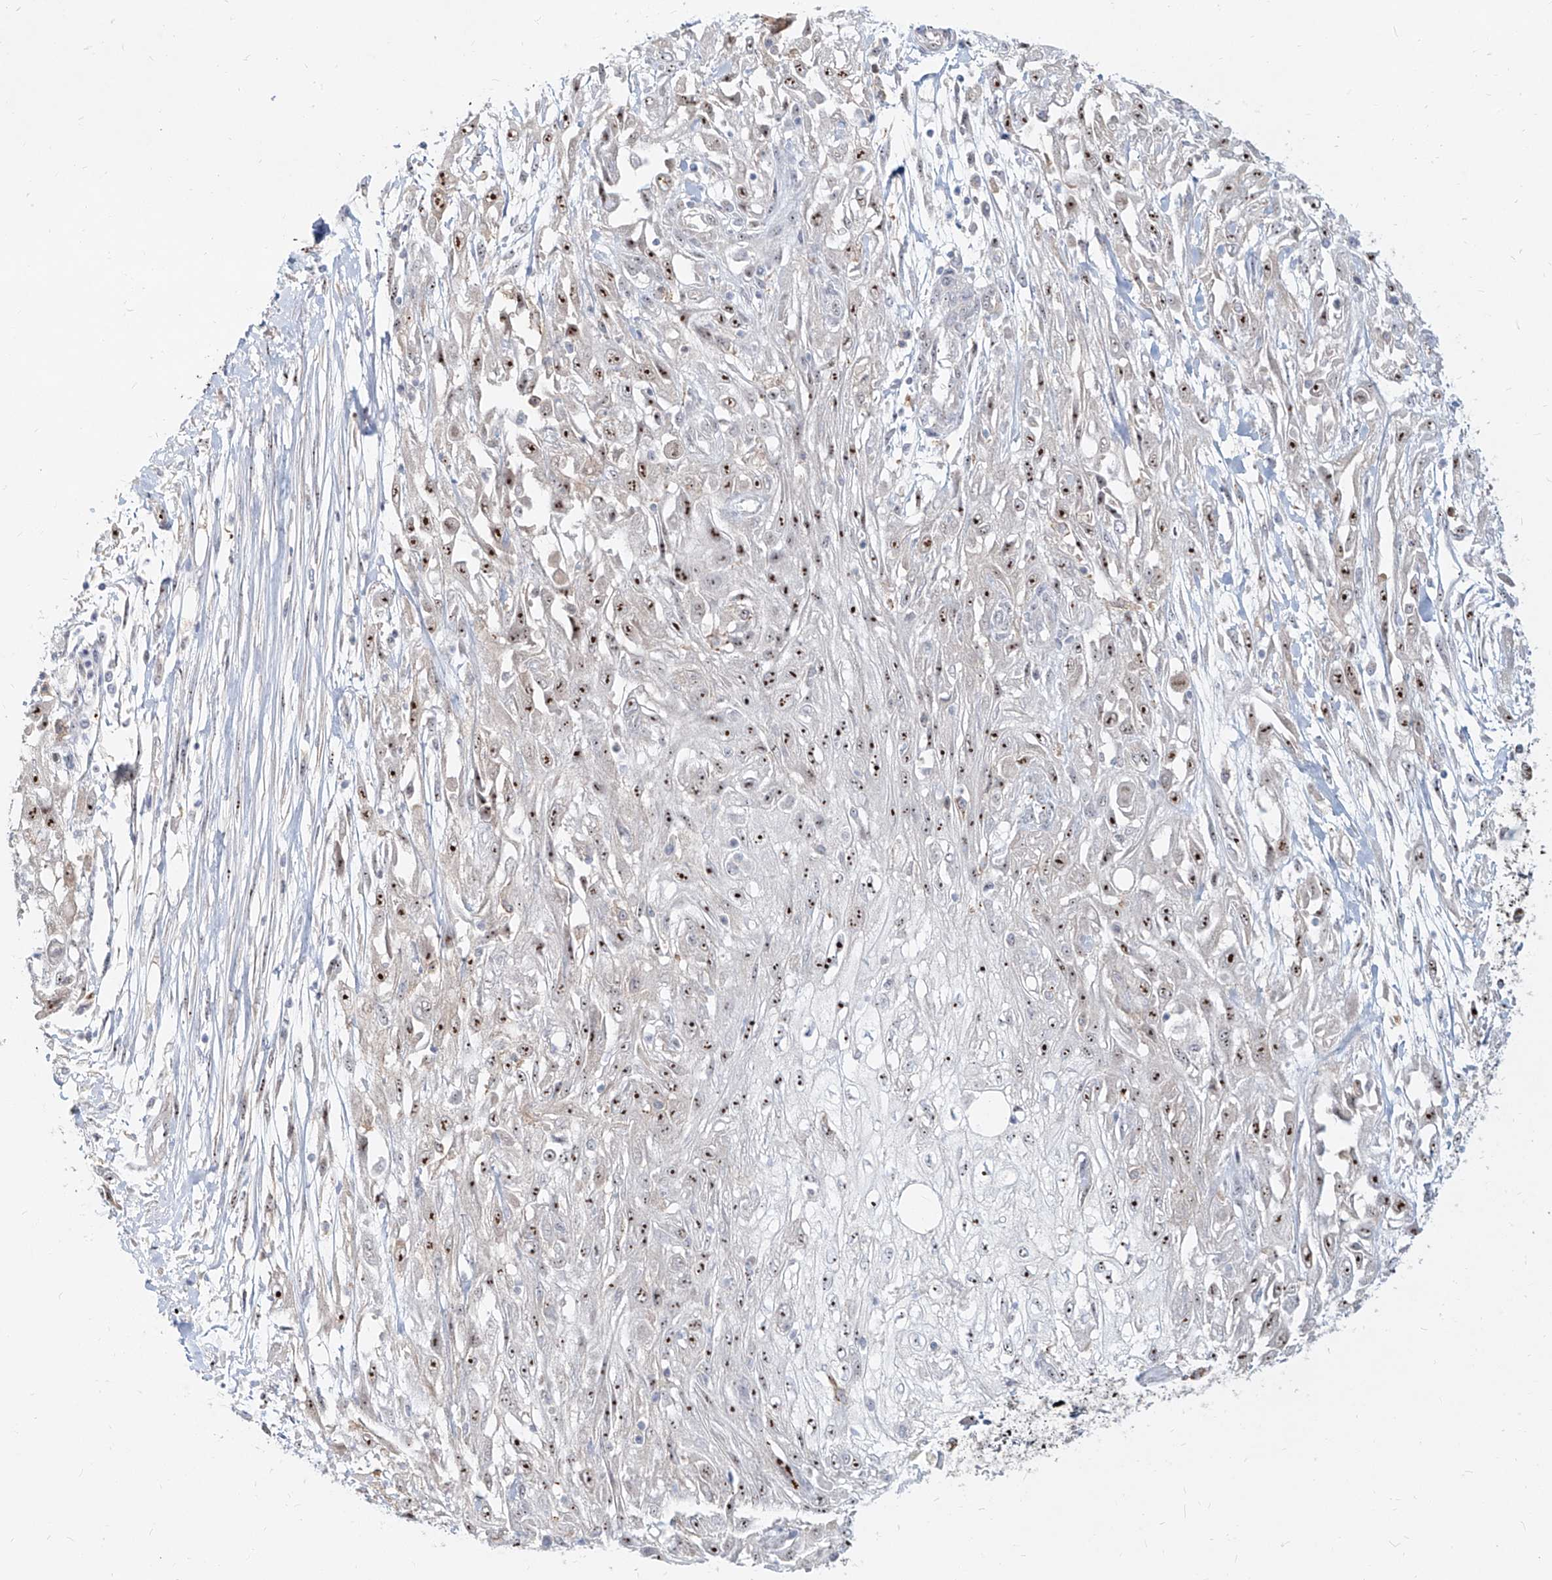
{"staining": {"intensity": "strong", "quantity": ">75%", "location": "nuclear"}, "tissue": "skin cancer", "cell_type": "Tumor cells", "image_type": "cancer", "snomed": [{"axis": "morphology", "description": "Squamous cell carcinoma, NOS"}, {"axis": "morphology", "description": "Squamous cell carcinoma, metastatic, NOS"}, {"axis": "topography", "description": "Skin"}, {"axis": "topography", "description": "Lymph node"}], "caption": "Approximately >75% of tumor cells in human skin cancer (metastatic squamous cell carcinoma) reveal strong nuclear protein expression as visualized by brown immunohistochemical staining.", "gene": "BYSL", "patient": {"sex": "male", "age": 75}}